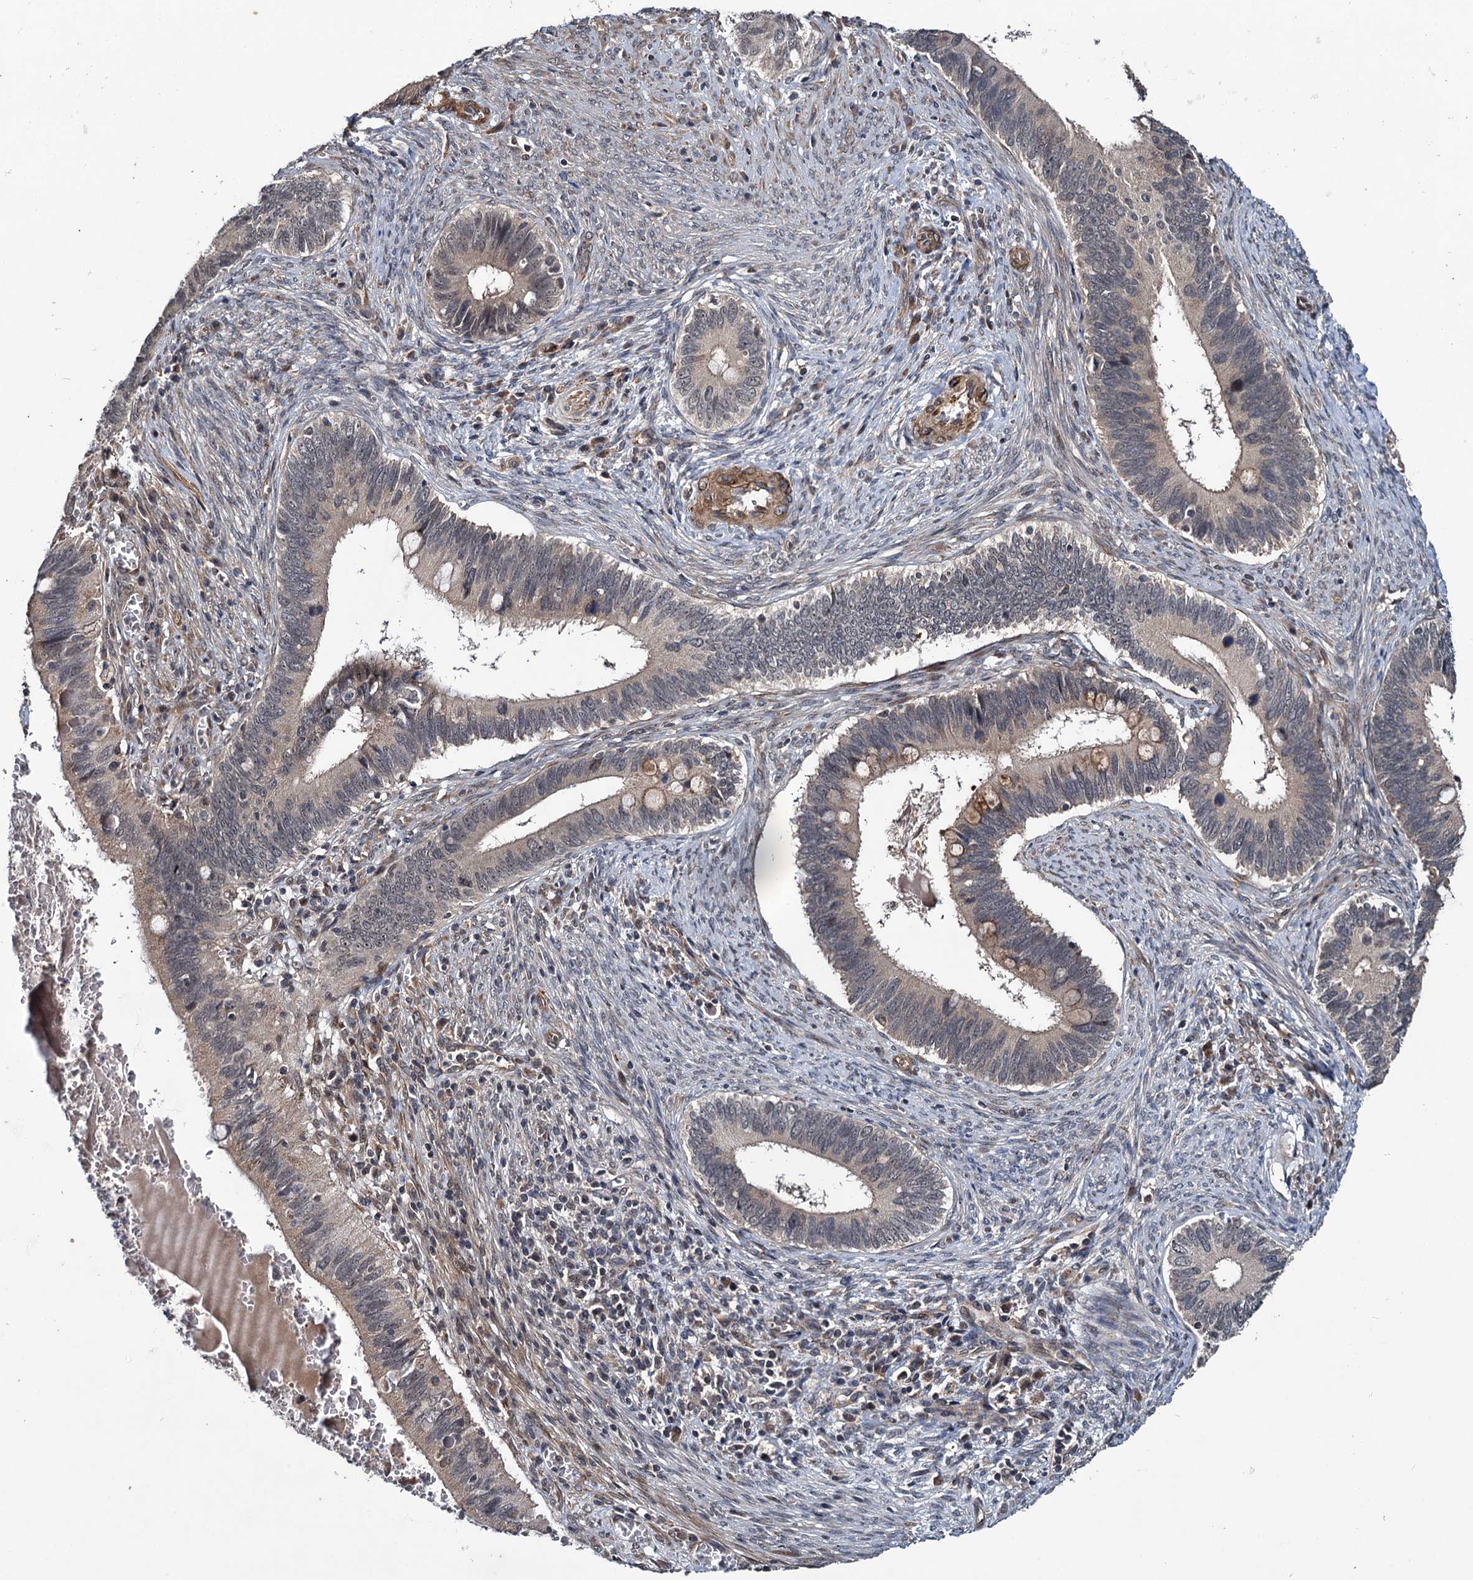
{"staining": {"intensity": "weak", "quantity": "25%-75%", "location": "cytoplasmic/membranous"}, "tissue": "cervical cancer", "cell_type": "Tumor cells", "image_type": "cancer", "snomed": [{"axis": "morphology", "description": "Adenocarcinoma, NOS"}, {"axis": "topography", "description": "Cervix"}], "caption": "A histopathology image of cervical cancer stained for a protein reveals weak cytoplasmic/membranous brown staining in tumor cells.", "gene": "ARHGAP42", "patient": {"sex": "female", "age": 42}}